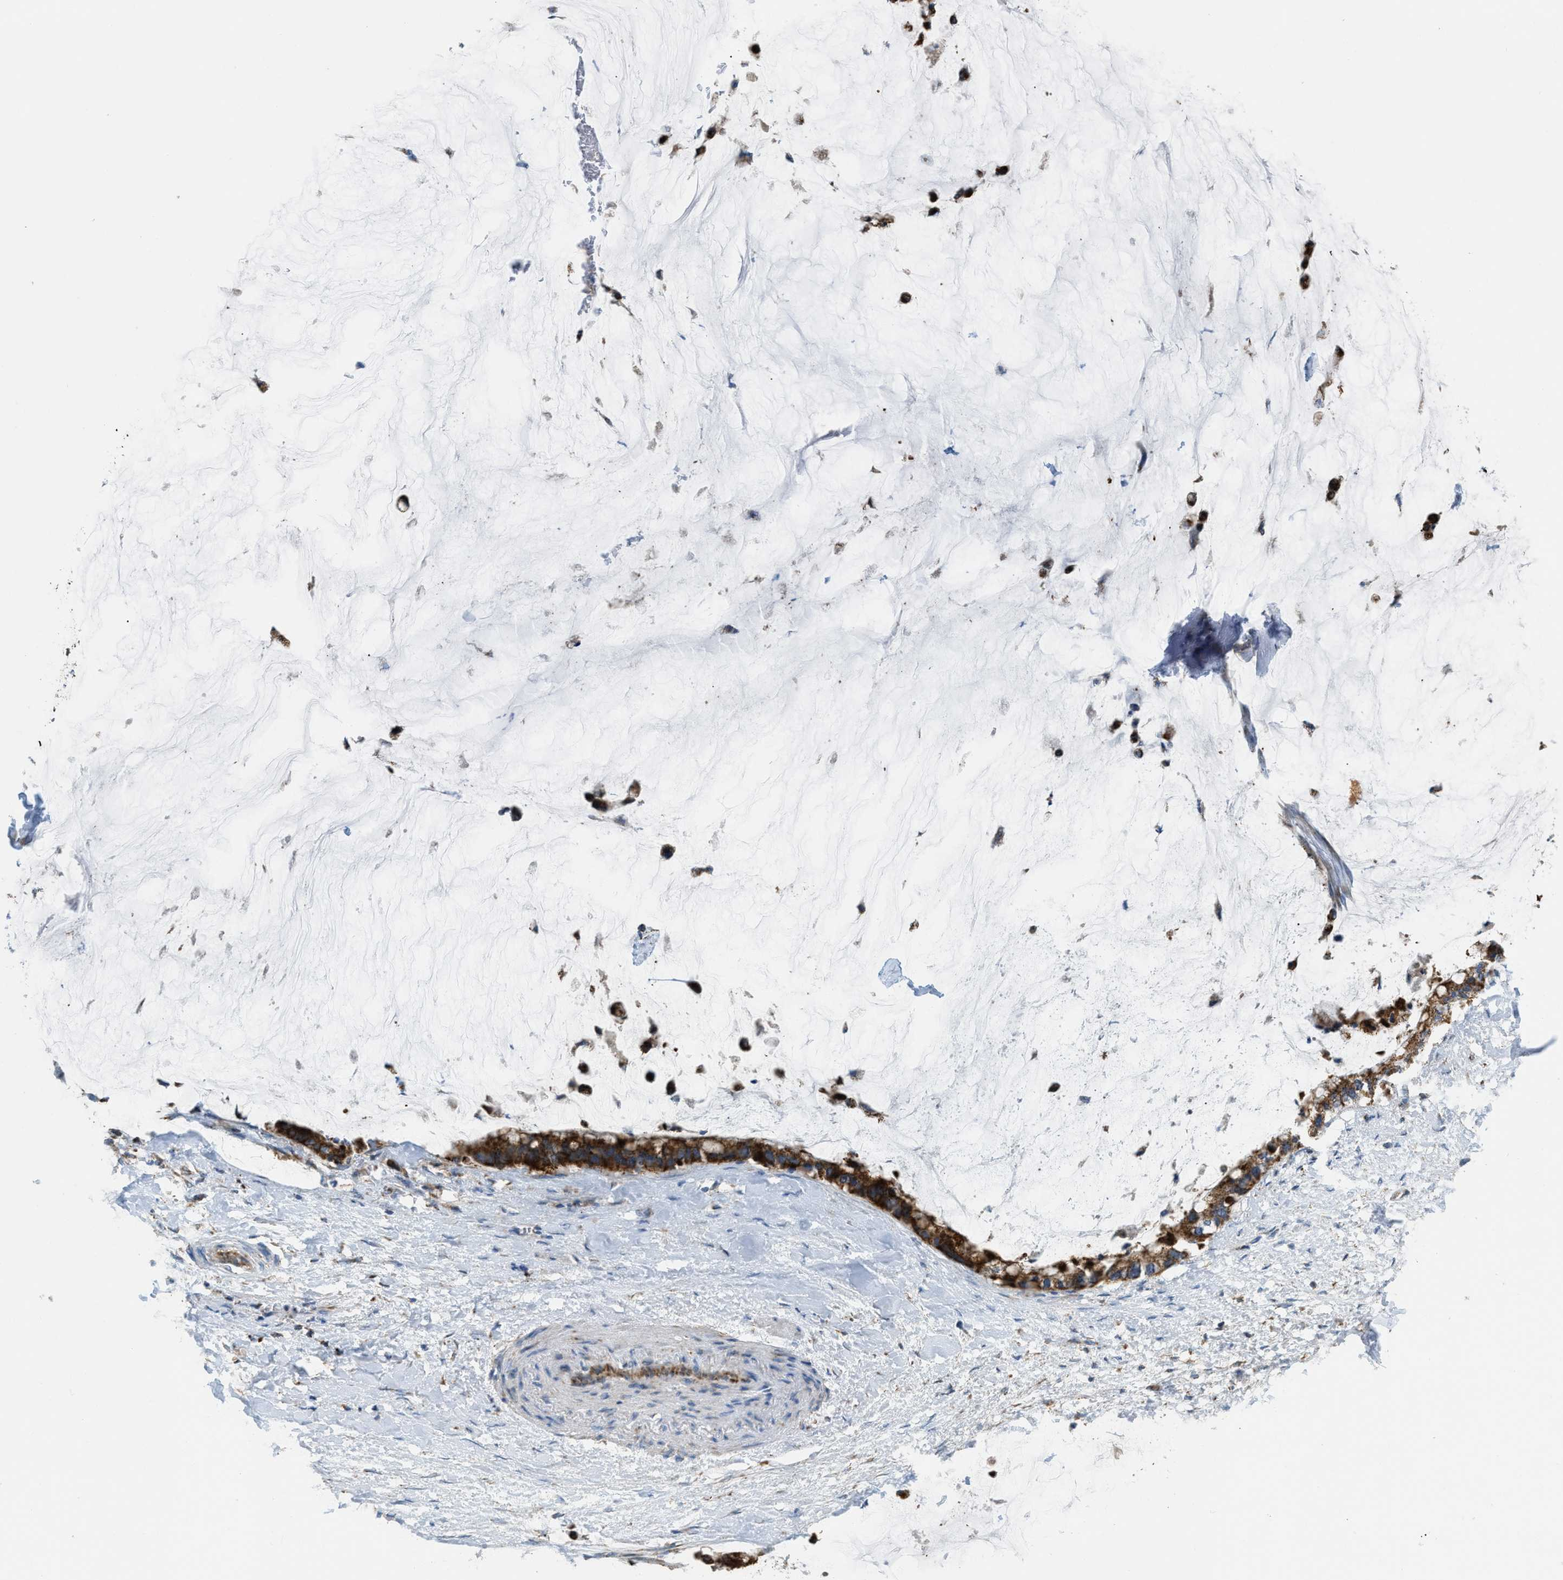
{"staining": {"intensity": "strong", "quantity": ">75%", "location": "cytoplasmic/membranous"}, "tissue": "pancreatic cancer", "cell_type": "Tumor cells", "image_type": "cancer", "snomed": [{"axis": "morphology", "description": "Adenocarcinoma, NOS"}, {"axis": "topography", "description": "Pancreas"}], "caption": "Brown immunohistochemical staining in human pancreatic cancer (adenocarcinoma) shows strong cytoplasmic/membranous staining in about >75% of tumor cells.", "gene": "ETFB", "patient": {"sex": "male", "age": 41}}